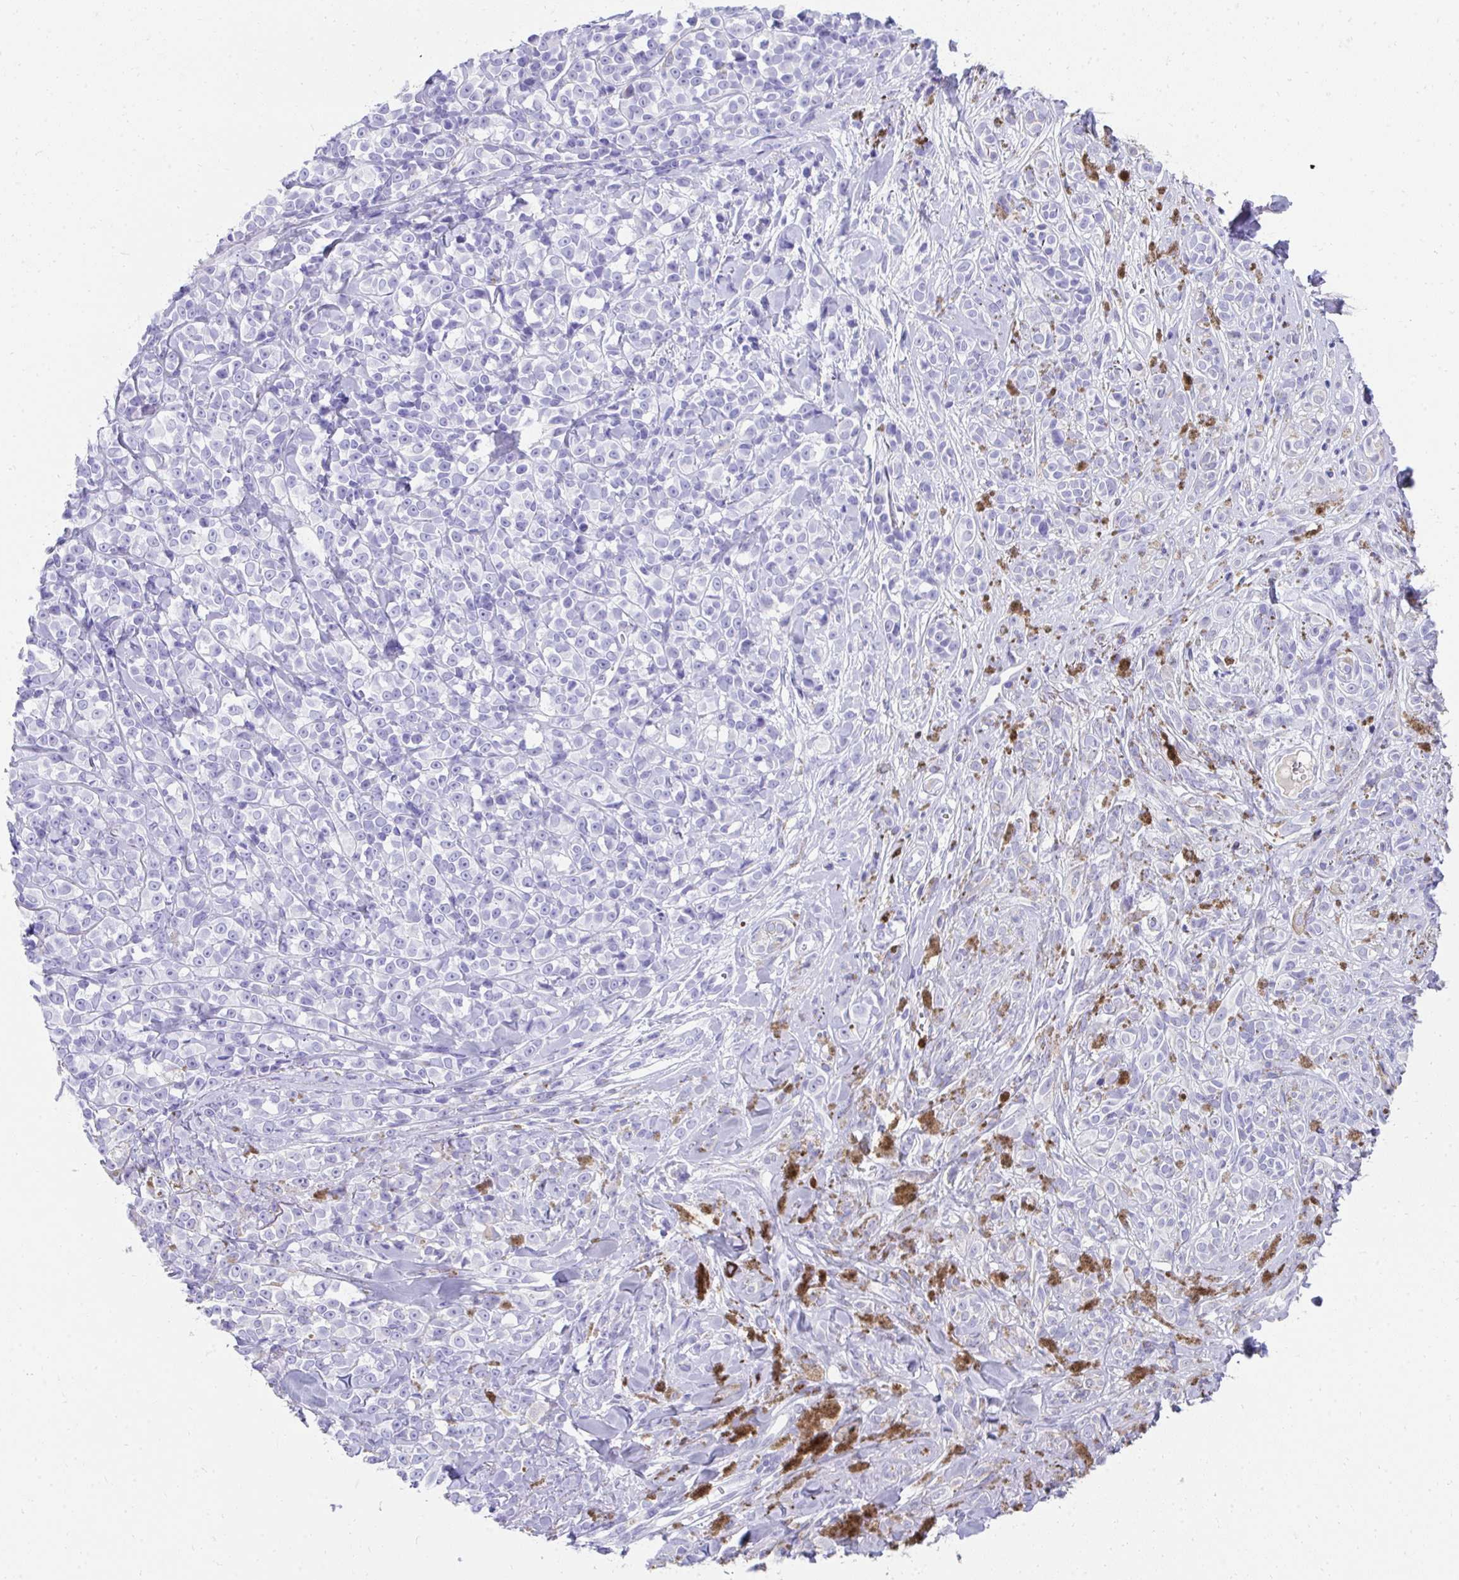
{"staining": {"intensity": "negative", "quantity": "none", "location": "none"}, "tissue": "melanoma", "cell_type": "Tumor cells", "image_type": "cancer", "snomed": [{"axis": "morphology", "description": "Malignant melanoma, NOS"}, {"axis": "topography", "description": "Skin"}], "caption": "Histopathology image shows no protein positivity in tumor cells of malignant melanoma tissue.", "gene": "TNNT1", "patient": {"sex": "male", "age": 85}}